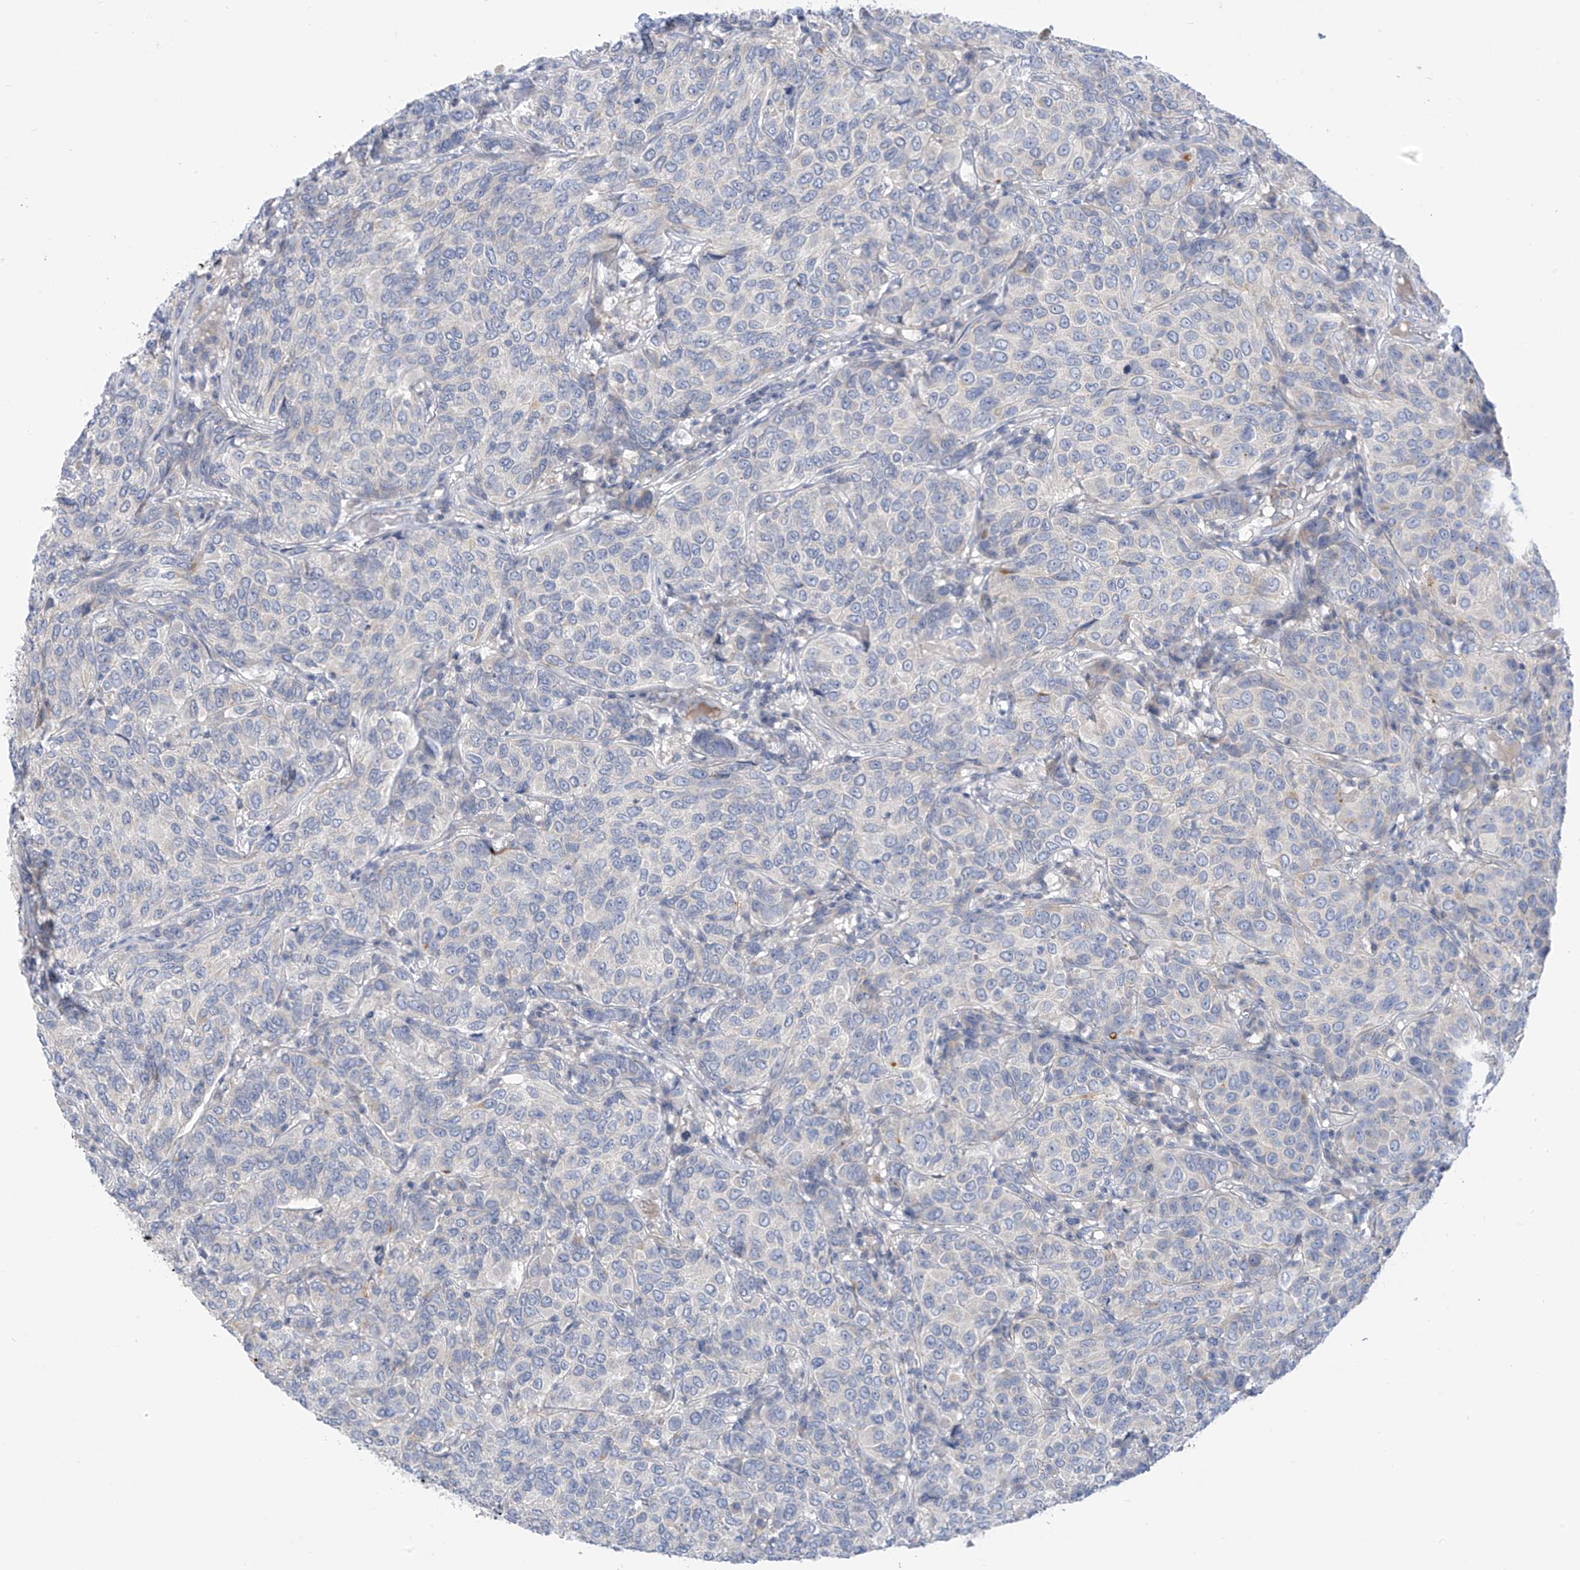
{"staining": {"intensity": "negative", "quantity": "none", "location": "none"}, "tissue": "breast cancer", "cell_type": "Tumor cells", "image_type": "cancer", "snomed": [{"axis": "morphology", "description": "Duct carcinoma"}, {"axis": "topography", "description": "Breast"}], "caption": "Image shows no significant protein expression in tumor cells of breast cancer.", "gene": "SLC6A12", "patient": {"sex": "female", "age": 55}}